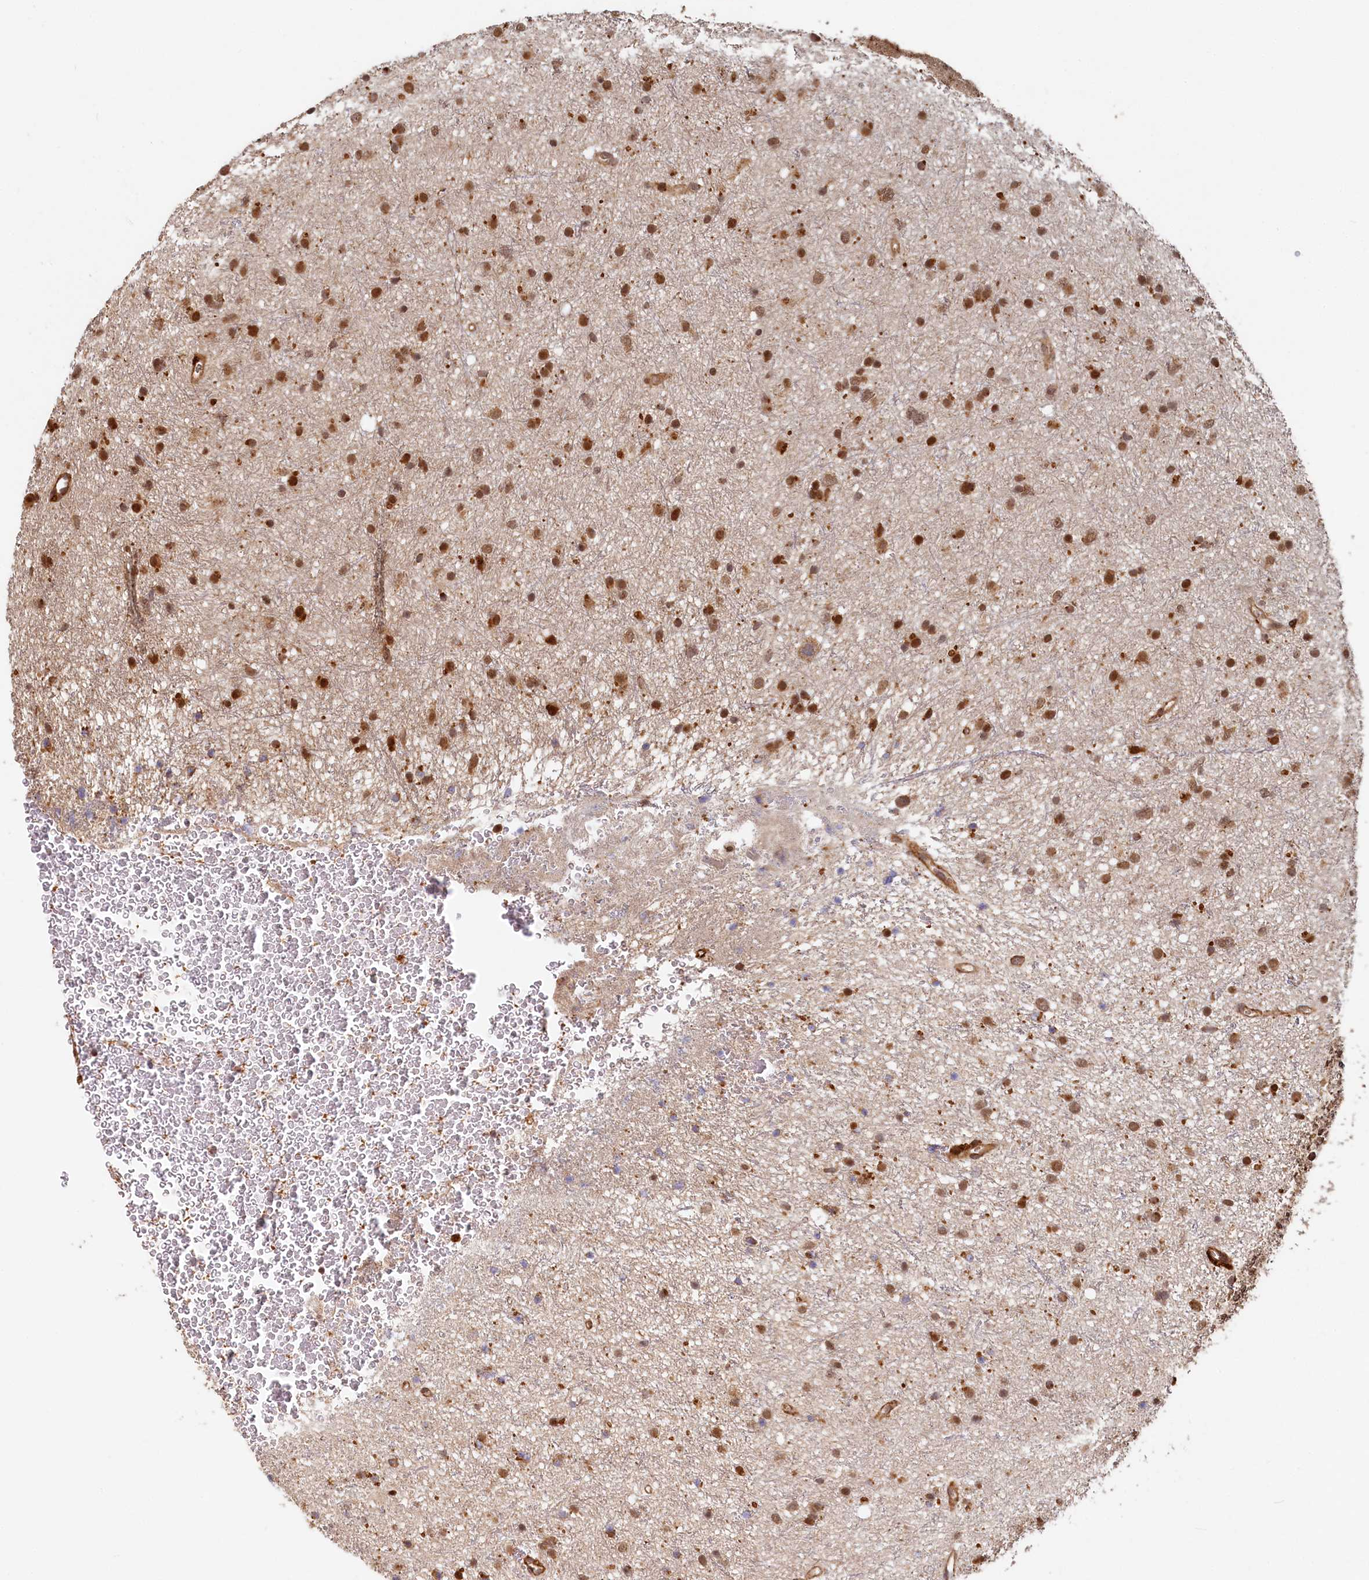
{"staining": {"intensity": "moderate", "quantity": ">75%", "location": "nuclear"}, "tissue": "glioma", "cell_type": "Tumor cells", "image_type": "cancer", "snomed": [{"axis": "morphology", "description": "Glioma, malignant, Low grade"}, {"axis": "topography", "description": "Cerebral cortex"}], "caption": "A high-resolution photomicrograph shows IHC staining of low-grade glioma (malignant), which displays moderate nuclear positivity in about >75% of tumor cells. The staining was performed using DAB to visualize the protein expression in brown, while the nuclei were stained in blue with hematoxylin (Magnification: 20x).", "gene": "TRIM23", "patient": {"sex": "female", "age": 39}}